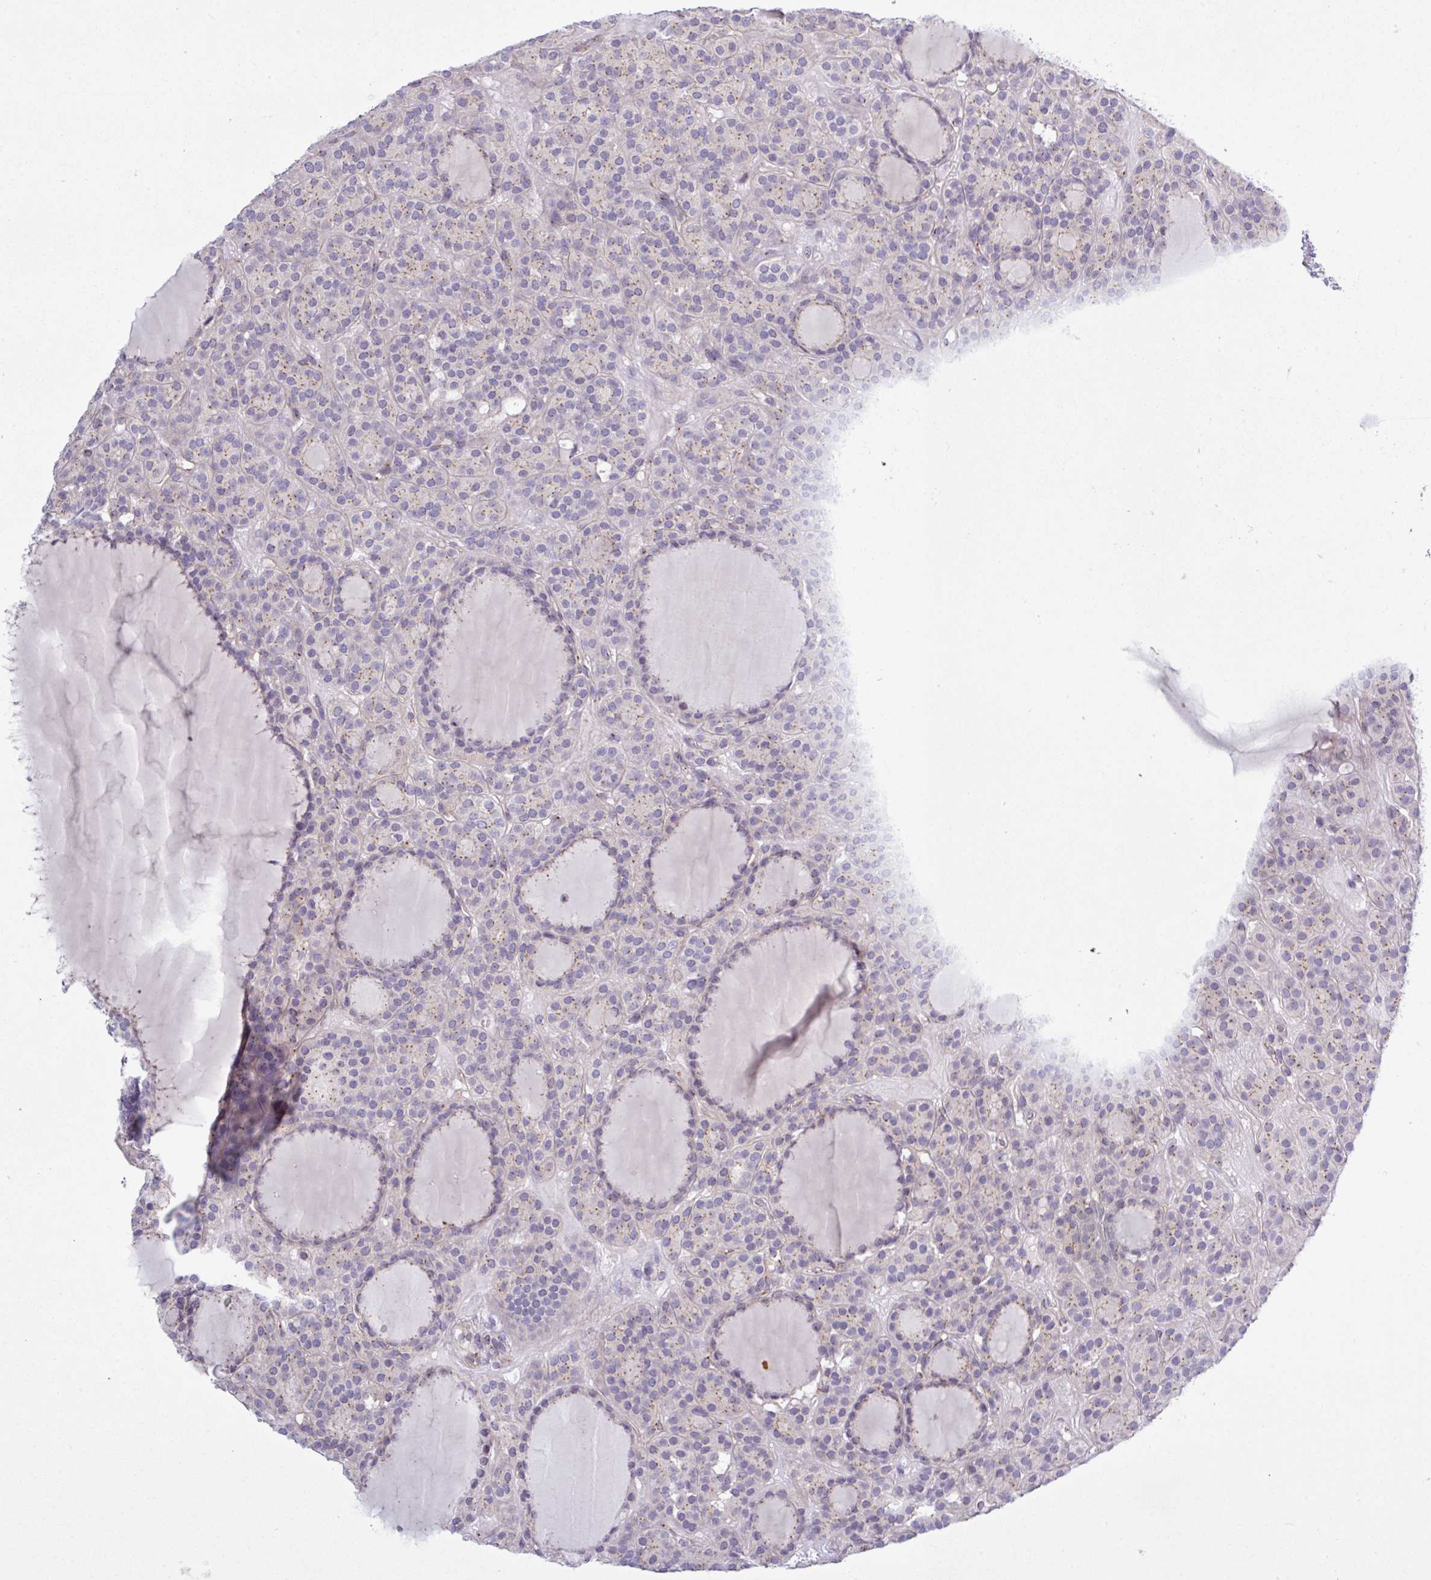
{"staining": {"intensity": "weak", "quantity": "25%-75%", "location": "cytoplasmic/membranous"}, "tissue": "thyroid cancer", "cell_type": "Tumor cells", "image_type": "cancer", "snomed": [{"axis": "morphology", "description": "Follicular adenoma carcinoma, NOS"}, {"axis": "topography", "description": "Thyroid gland"}], "caption": "Thyroid cancer stained with DAB (3,3'-diaminobenzidine) immunohistochemistry (IHC) shows low levels of weak cytoplasmic/membranous staining in about 25%-75% of tumor cells. (brown staining indicates protein expression, while blue staining denotes nuclei).", "gene": "SPINK8", "patient": {"sex": "female", "age": 63}}